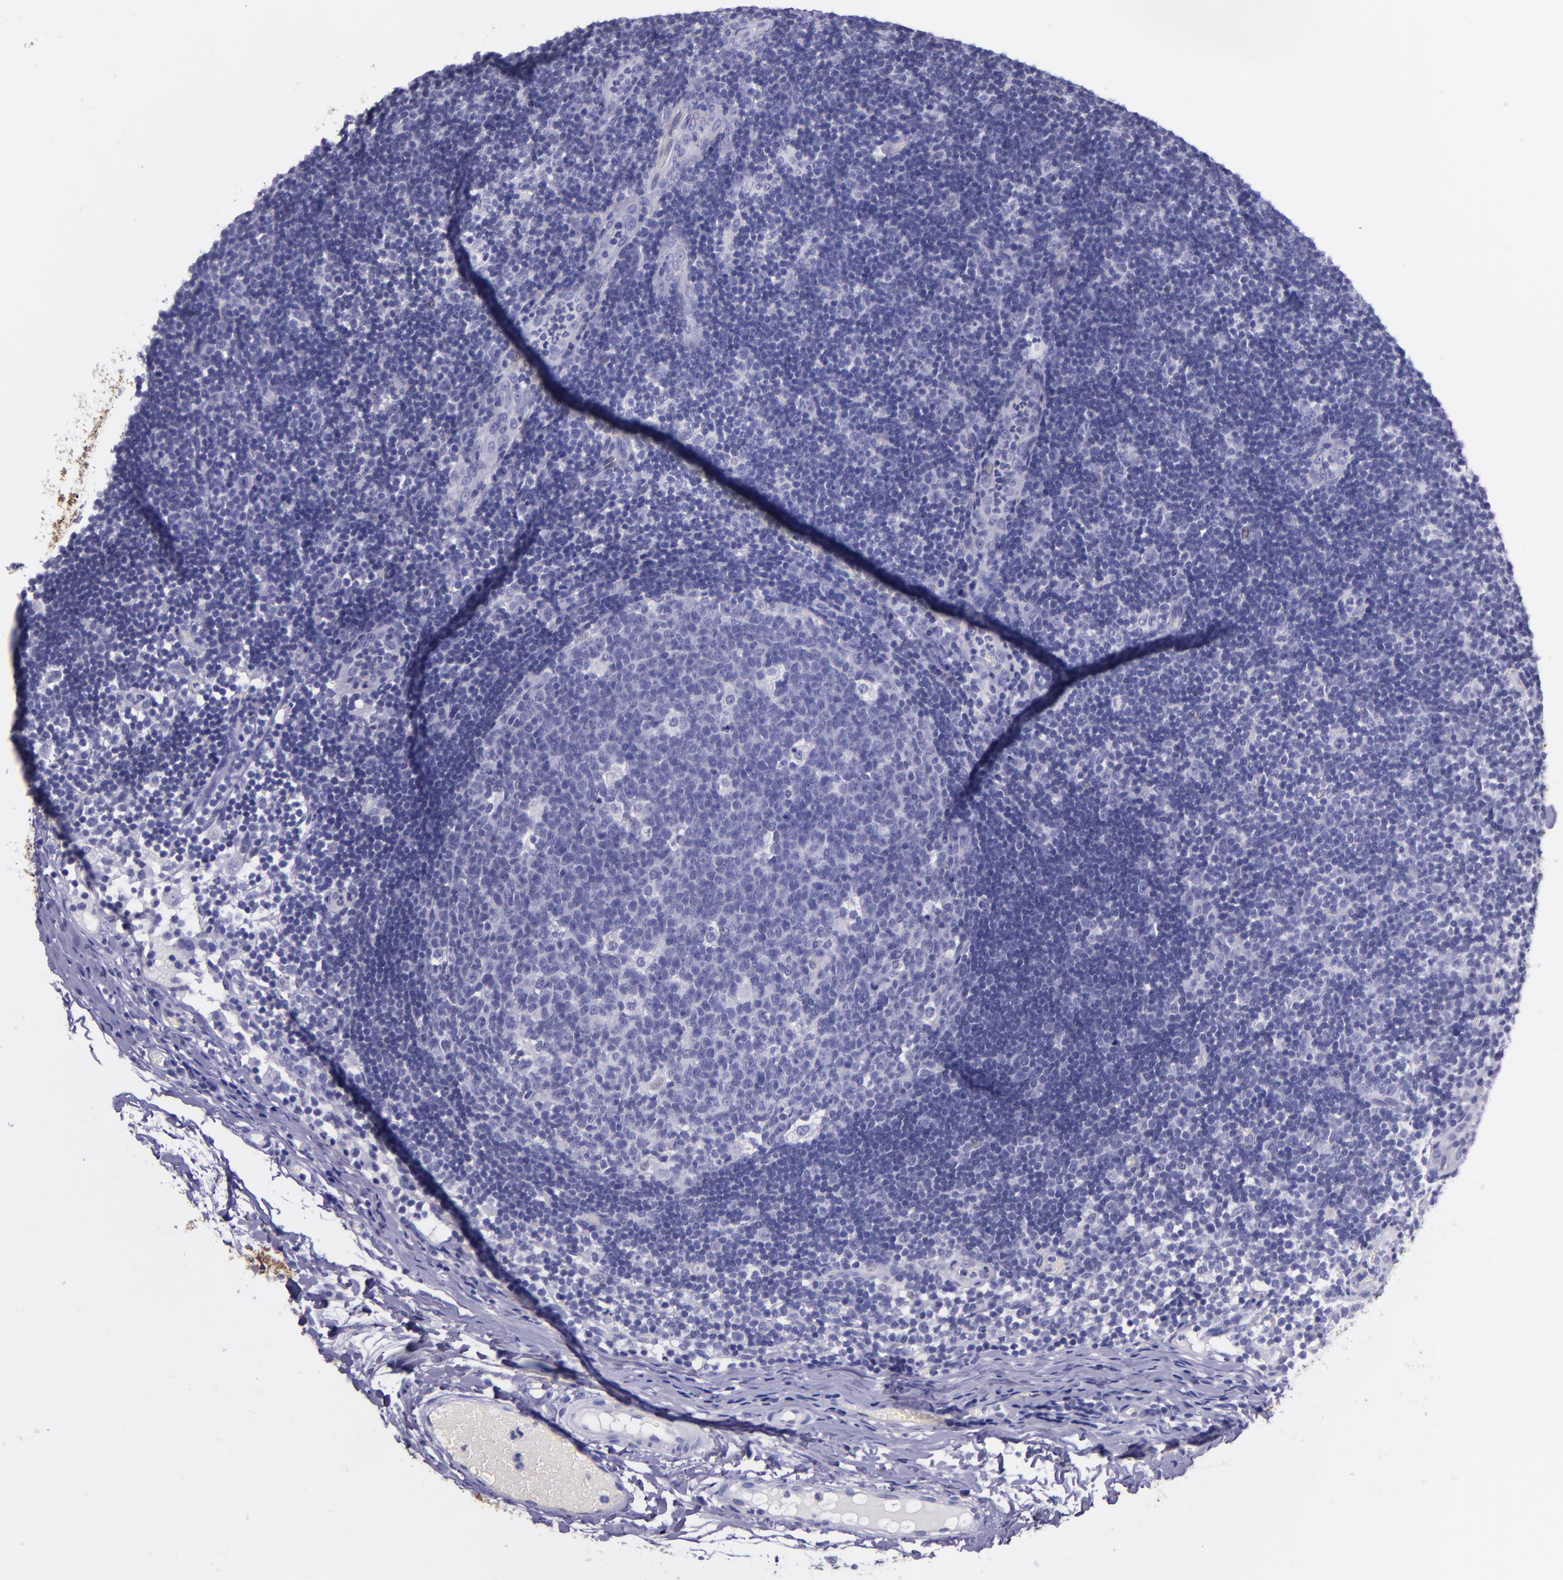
{"staining": {"intensity": "negative", "quantity": "none", "location": "none"}, "tissue": "lymph node", "cell_type": "Germinal center cells", "image_type": "normal", "snomed": [{"axis": "morphology", "description": "Normal tissue, NOS"}, {"axis": "morphology", "description": "Inflammation, NOS"}, {"axis": "topography", "description": "Lymph node"}, {"axis": "topography", "description": "Salivary gland"}], "caption": "An immunohistochemistry micrograph of normal lymph node is shown. There is no staining in germinal center cells of lymph node.", "gene": "KRT4", "patient": {"sex": "male", "age": 3}}